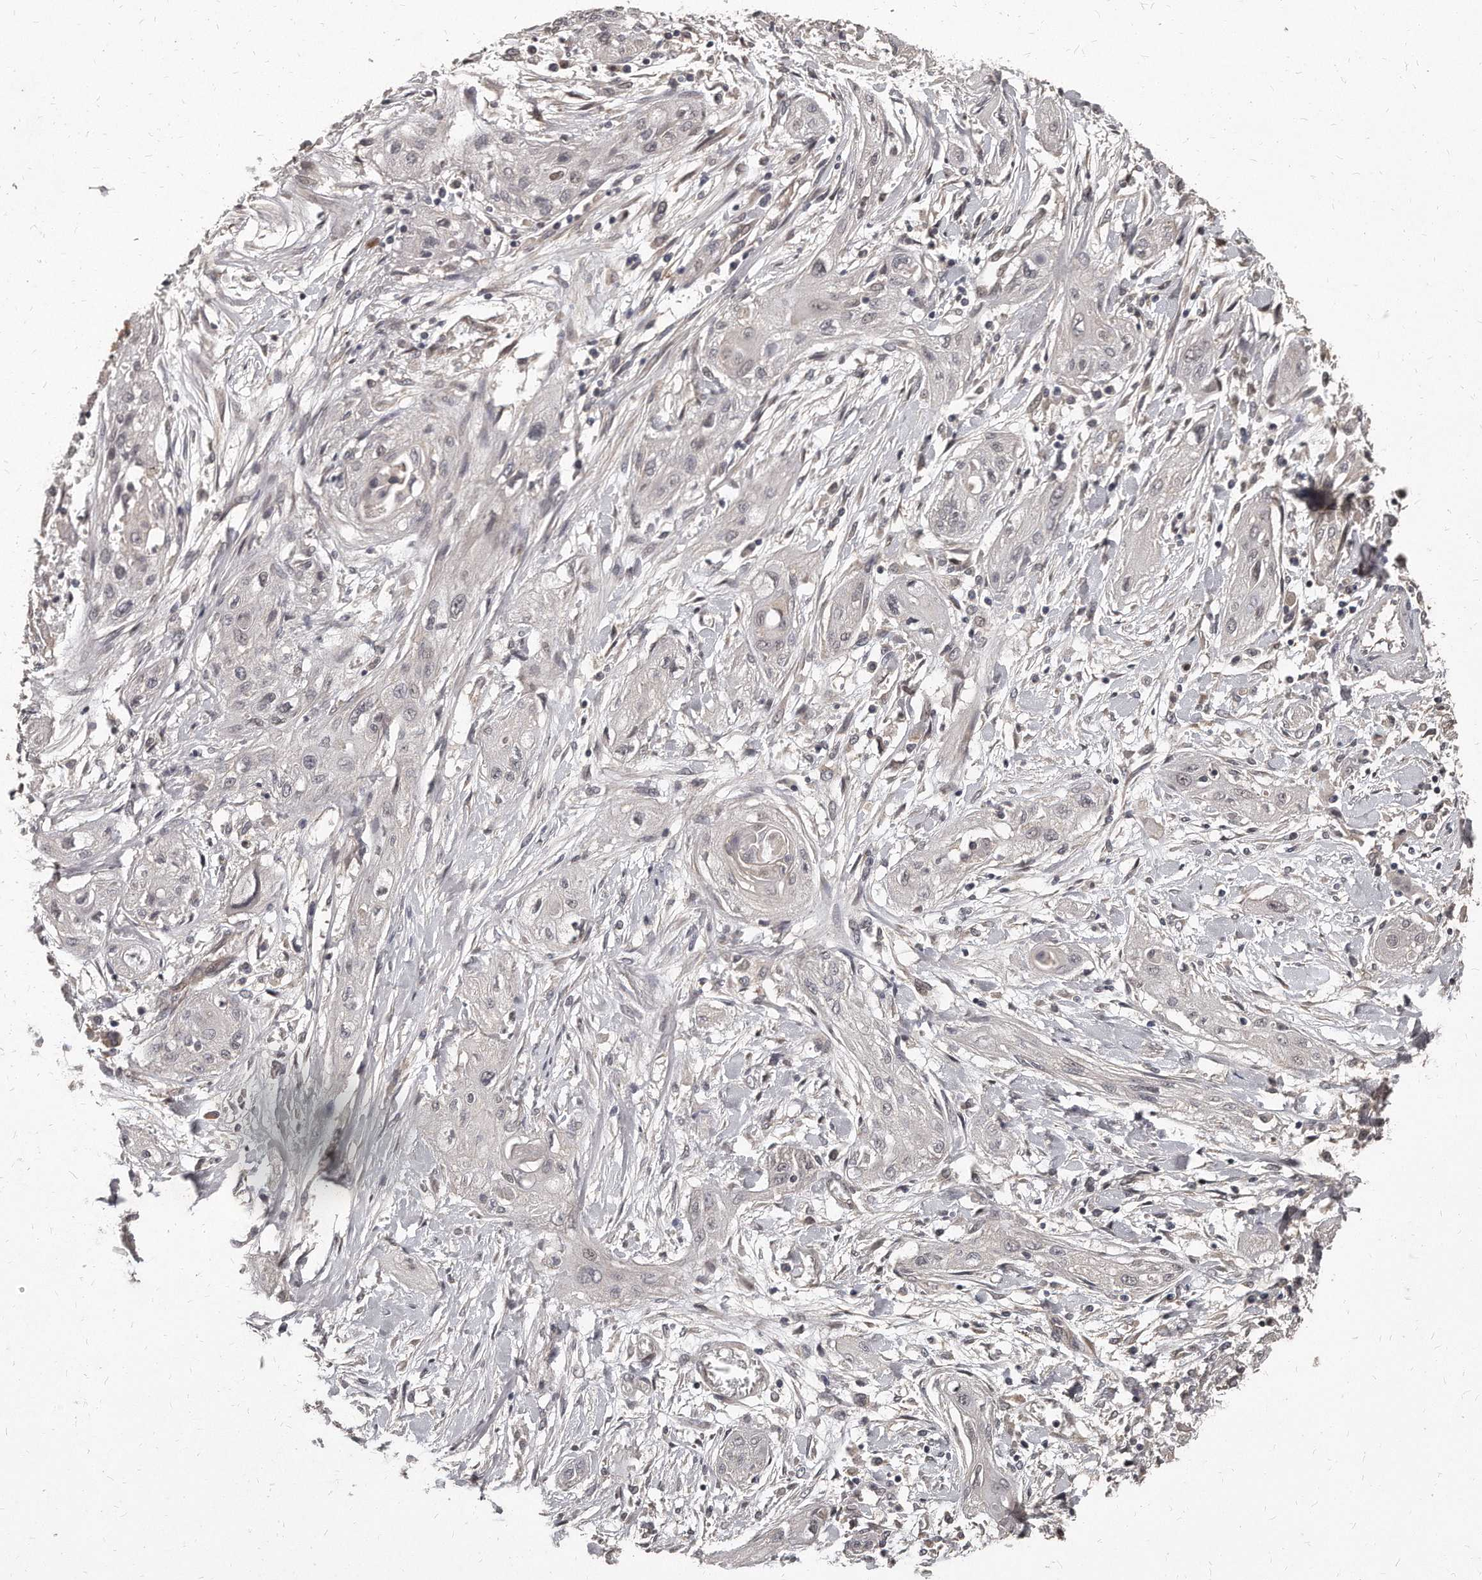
{"staining": {"intensity": "negative", "quantity": "none", "location": "none"}, "tissue": "lung cancer", "cell_type": "Tumor cells", "image_type": "cancer", "snomed": [{"axis": "morphology", "description": "Squamous cell carcinoma, NOS"}, {"axis": "topography", "description": "Lung"}], "caption": "The histopathology image shows no staining of tumor cells in lung cancer.", "gene": "GRB10", "patient": {"sex": "female", "age": 47}}